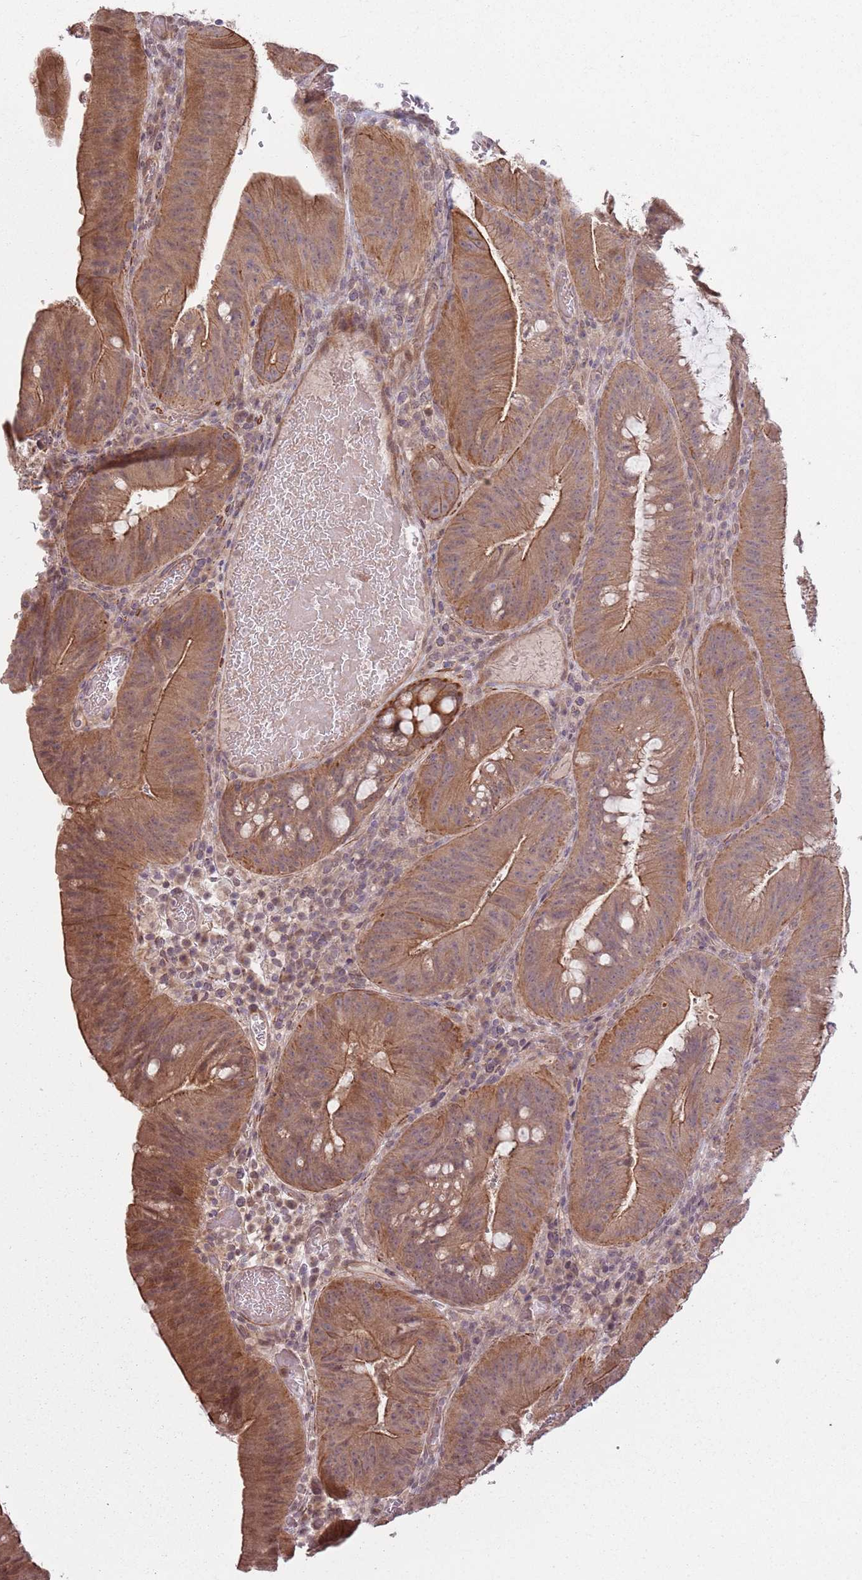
{"staining": {"intensity": "moderate", "quantity": ">75%", "location": "cytoplasmic/membranous"}, "tissue": "colorectal cancer", "cell_type": "Tumor cells", "image_type": "cancer", "snomed": [{"axis": "morphology", "description": "Adenocarcinoma, NOS"}, {"axis": "topography", "description": "Colon"}], "caption": "This is a histology image of immunohistochemistry staining of colorectal cancer (adenocarcinoma), which shows moderate positivity in the cytoplasmic/membranous of tumor cells.", "gene": "CCDC154", "patient": {"sex": "female", "age": 43}}